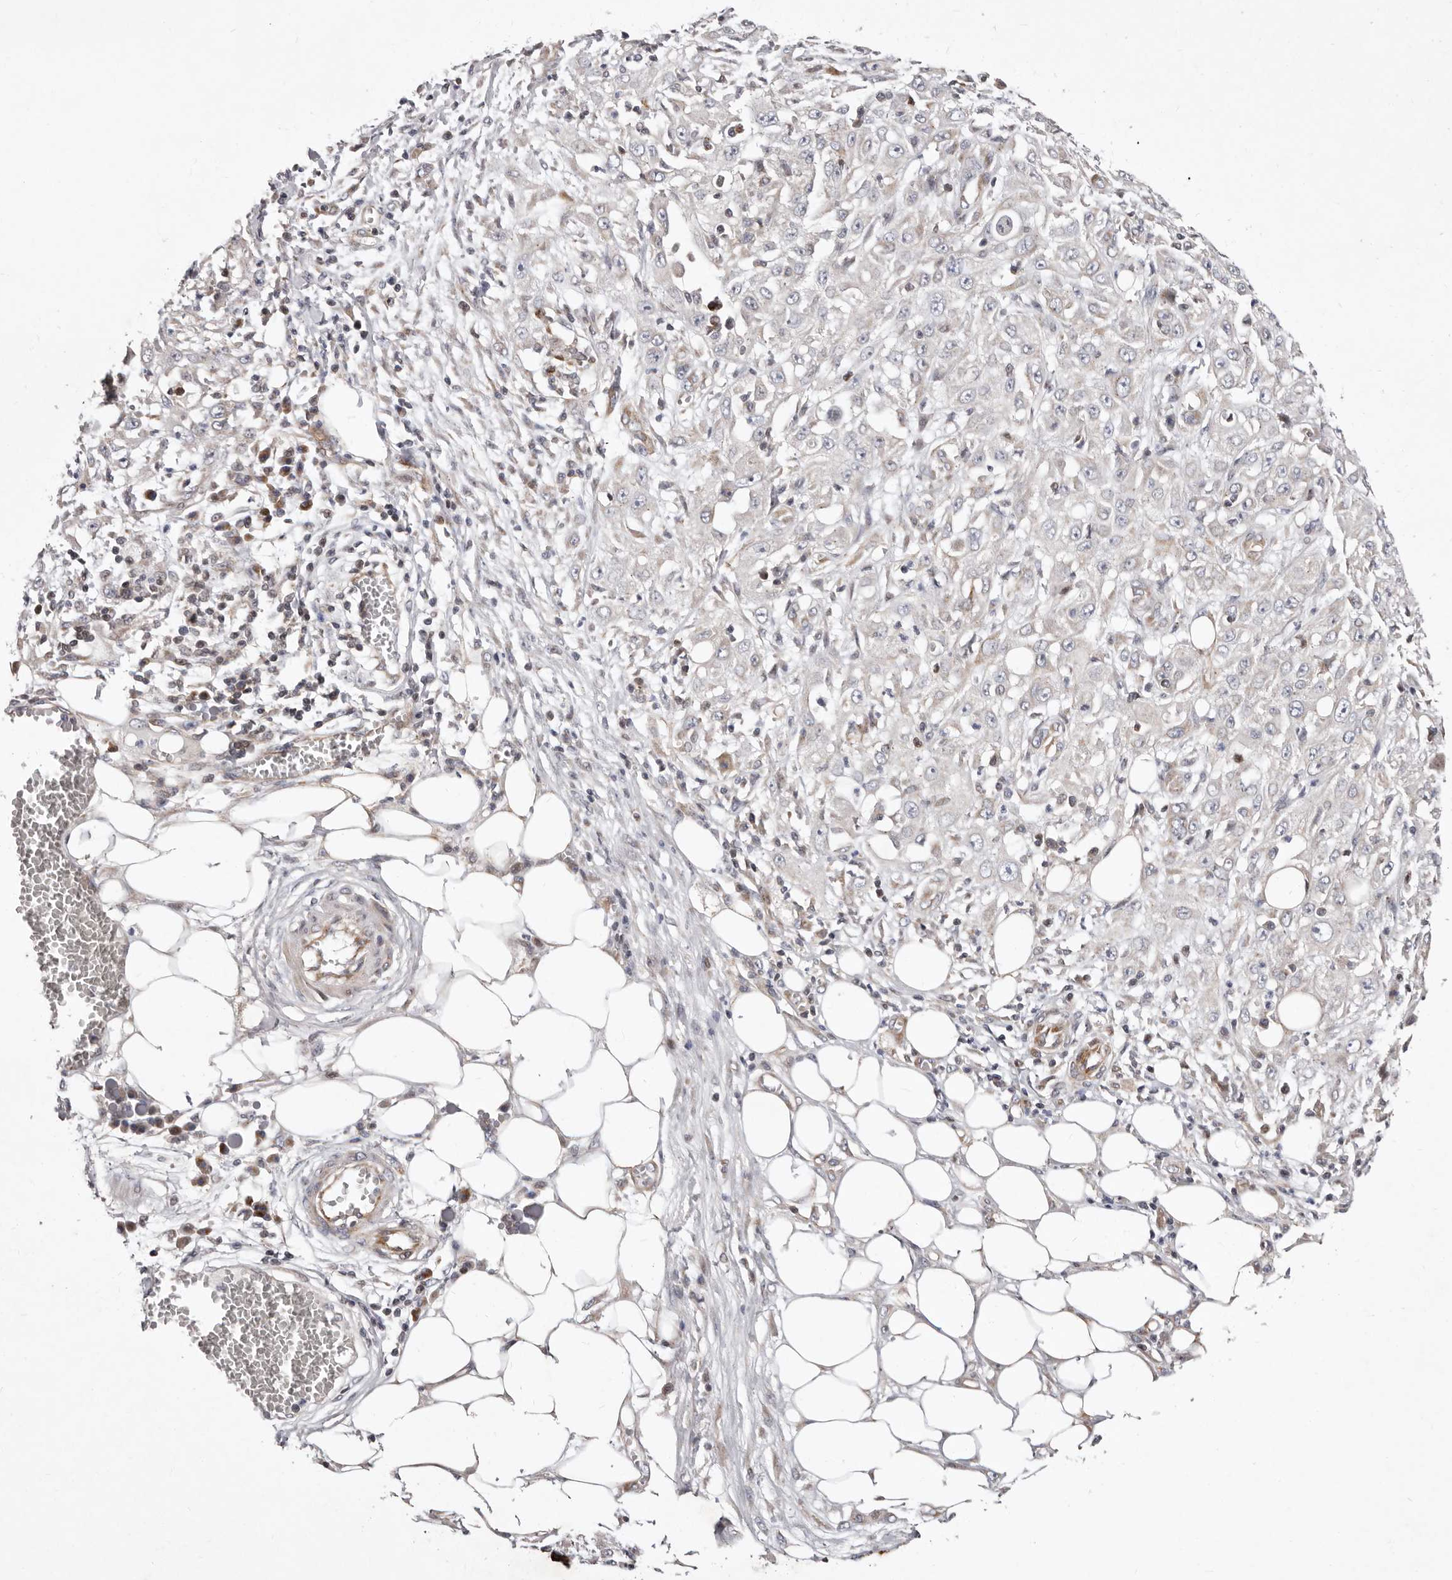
{"staining": {"intensity": "weak", "quantity": "<25%", "location": "cytoplasmic/membranous"}, "tissue": "skin cancer", "cell_type": "Tumor cells", "image_type": "cancer", "snomed": [{"axis": "morphology", "description": "Squamous cell carcinoma, NOS"}, {"axis": "morphology", "description": "Squamous cell carcinoma, metastatic, NOS"}, {"axis": "topography", "description": "Skin"}, {"axis": "topography", "description": "Lymph node"}], "caption": "Histopathology image shows no significant protein staining in tumor cells of skin metastatic squamous cell carcinoma.", "gene": "TIMM17B", "patient": {"sex": "male", "age": 75}}